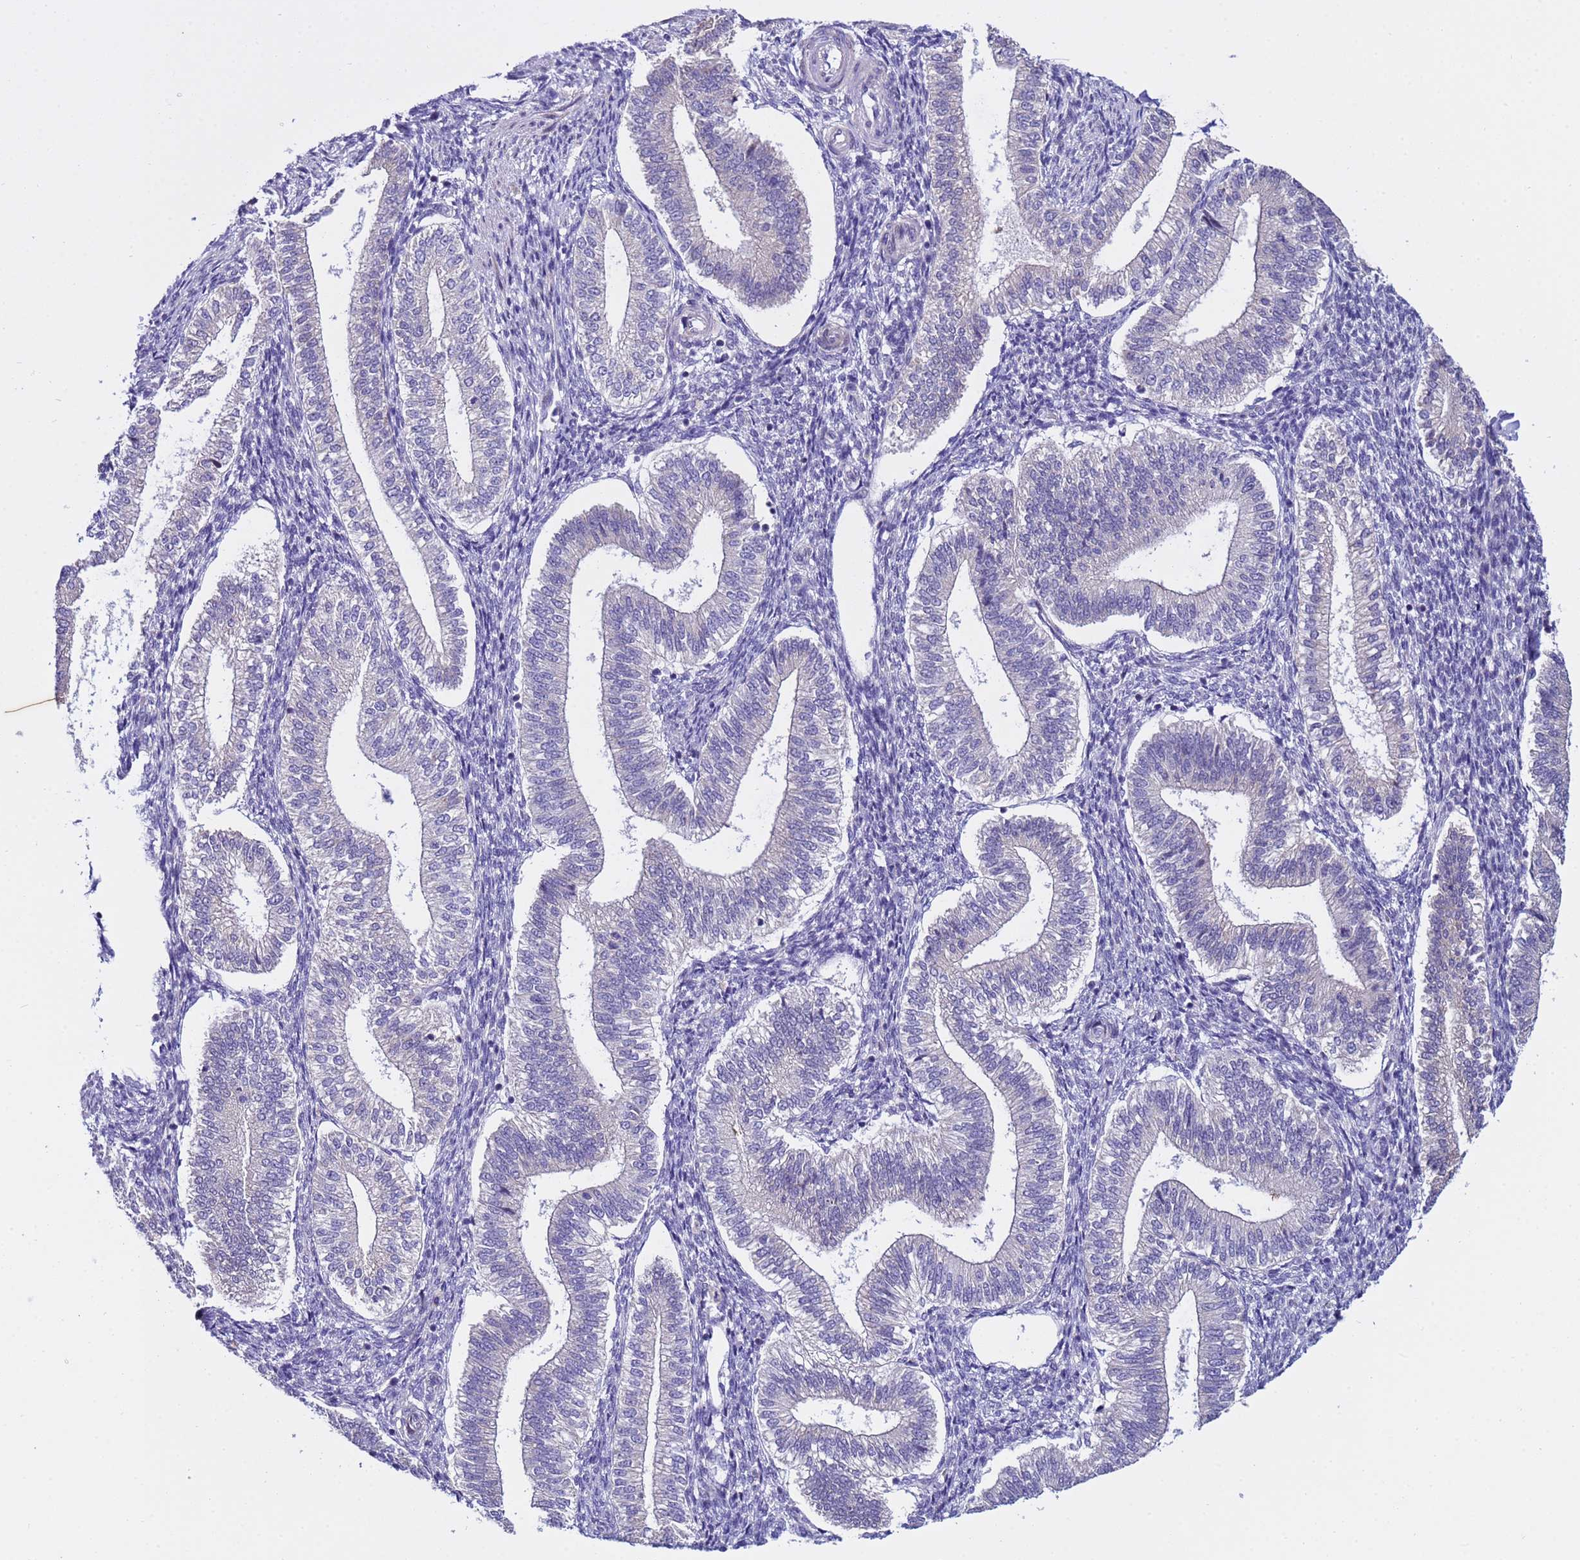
{"staining": {"intensity": "negative", "quantity": "none", "location": "none"}, "tissue": "endometrium", "cell_type": "Cells in endometrial stroma", "image_type": "normal", "snomed": [{"axis": "morphology", "description": "Normal tissue, NOS"}, {"axis": "topography", "description": "Endometrium"}], "caption": "Immunohistochemistry (IHC) of normal endometrium demonstrates no staining in cells in endometrial stroma.", "gene": "IGSF11", "patient": {"sex": "female", "age": 25}}